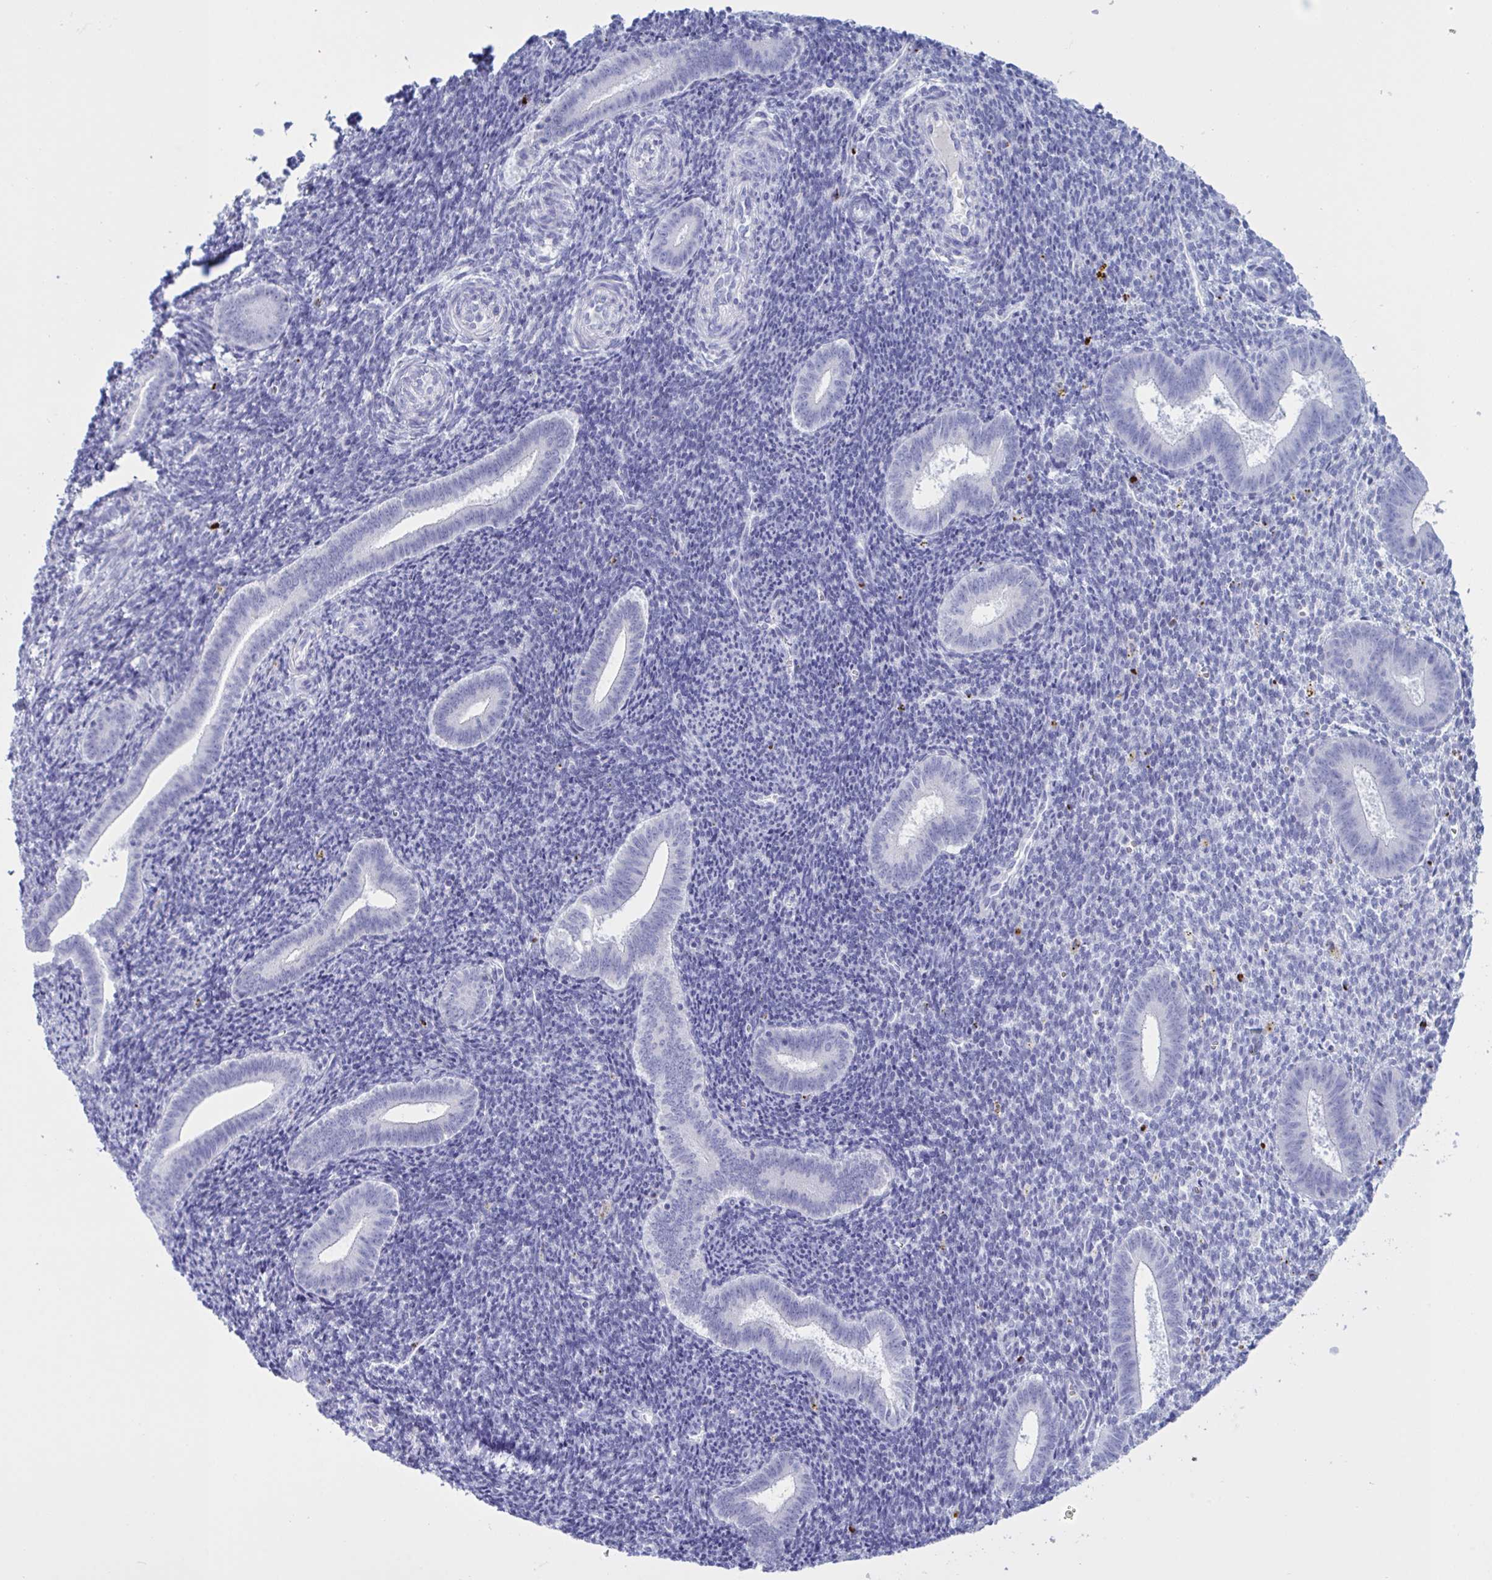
{"staining": {"intensity": "negative", "quantity": "none", "location": "none"}, "tissue": "endometrium", "cell_type": "Cells in endometrial stroma", "image_type": "normal", "snomed": [{"axis": "morphology", "description": "Normal tissue, NOS"}, {"axis": "topography", "description": "Endometrium"}], "caption": "This image is of benign endometrium stained with immunohistochemistry to label a protein in brown with the nuclei are counter-stained blue. There is no staining in cells in endometrial stroma.", "gene": "OXLD1", "patient": {"sex": "female", "age": 25}}